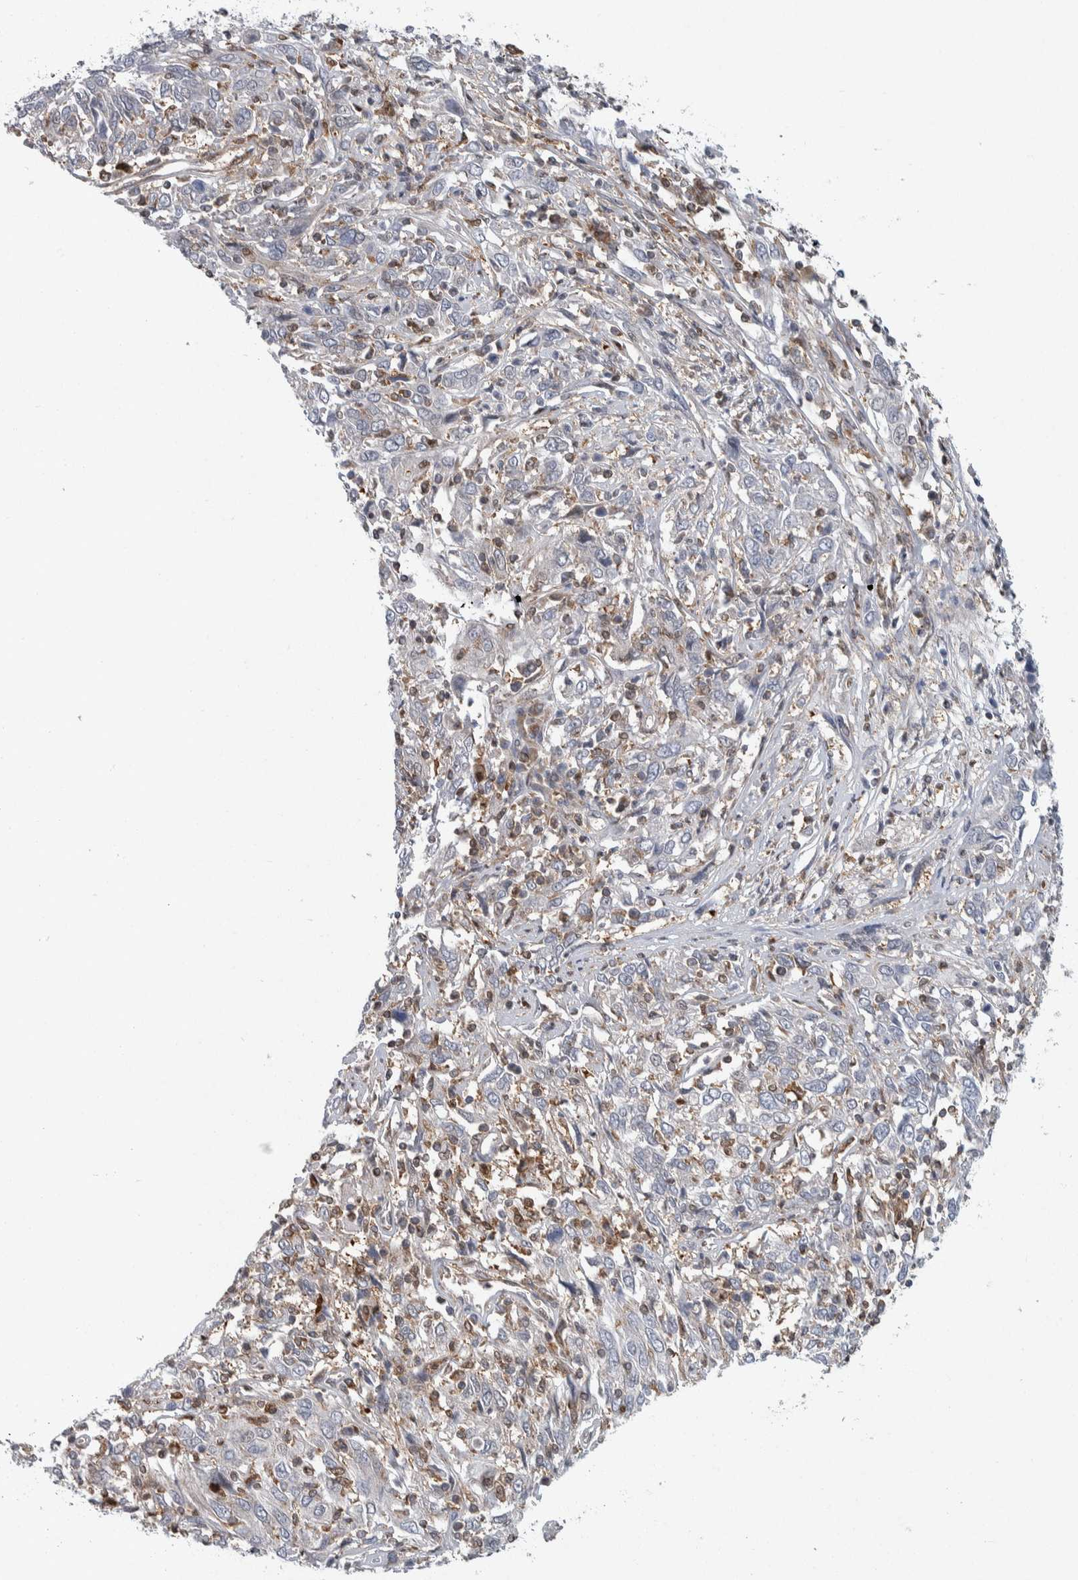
{"staining": {"intensity": "negative", "quantity": "none", "location": "none"}, "tissue": "cervical cancer", "cell_type": "Tumor cells", "image_type": "cancer", "snomed": [{"axis": "morphology", "description": "Squamous cell carcinoma, NOS"}, {"axis": "topography", "description": "Cervix"}], "caption": "Immunohistochemistry histopathology image of human cervical cancer stained for a protein (brown), which demonstrates no staining in tumor cells.", "gene": "PTPA", "patient": {"sex": "female", "age": 46}}